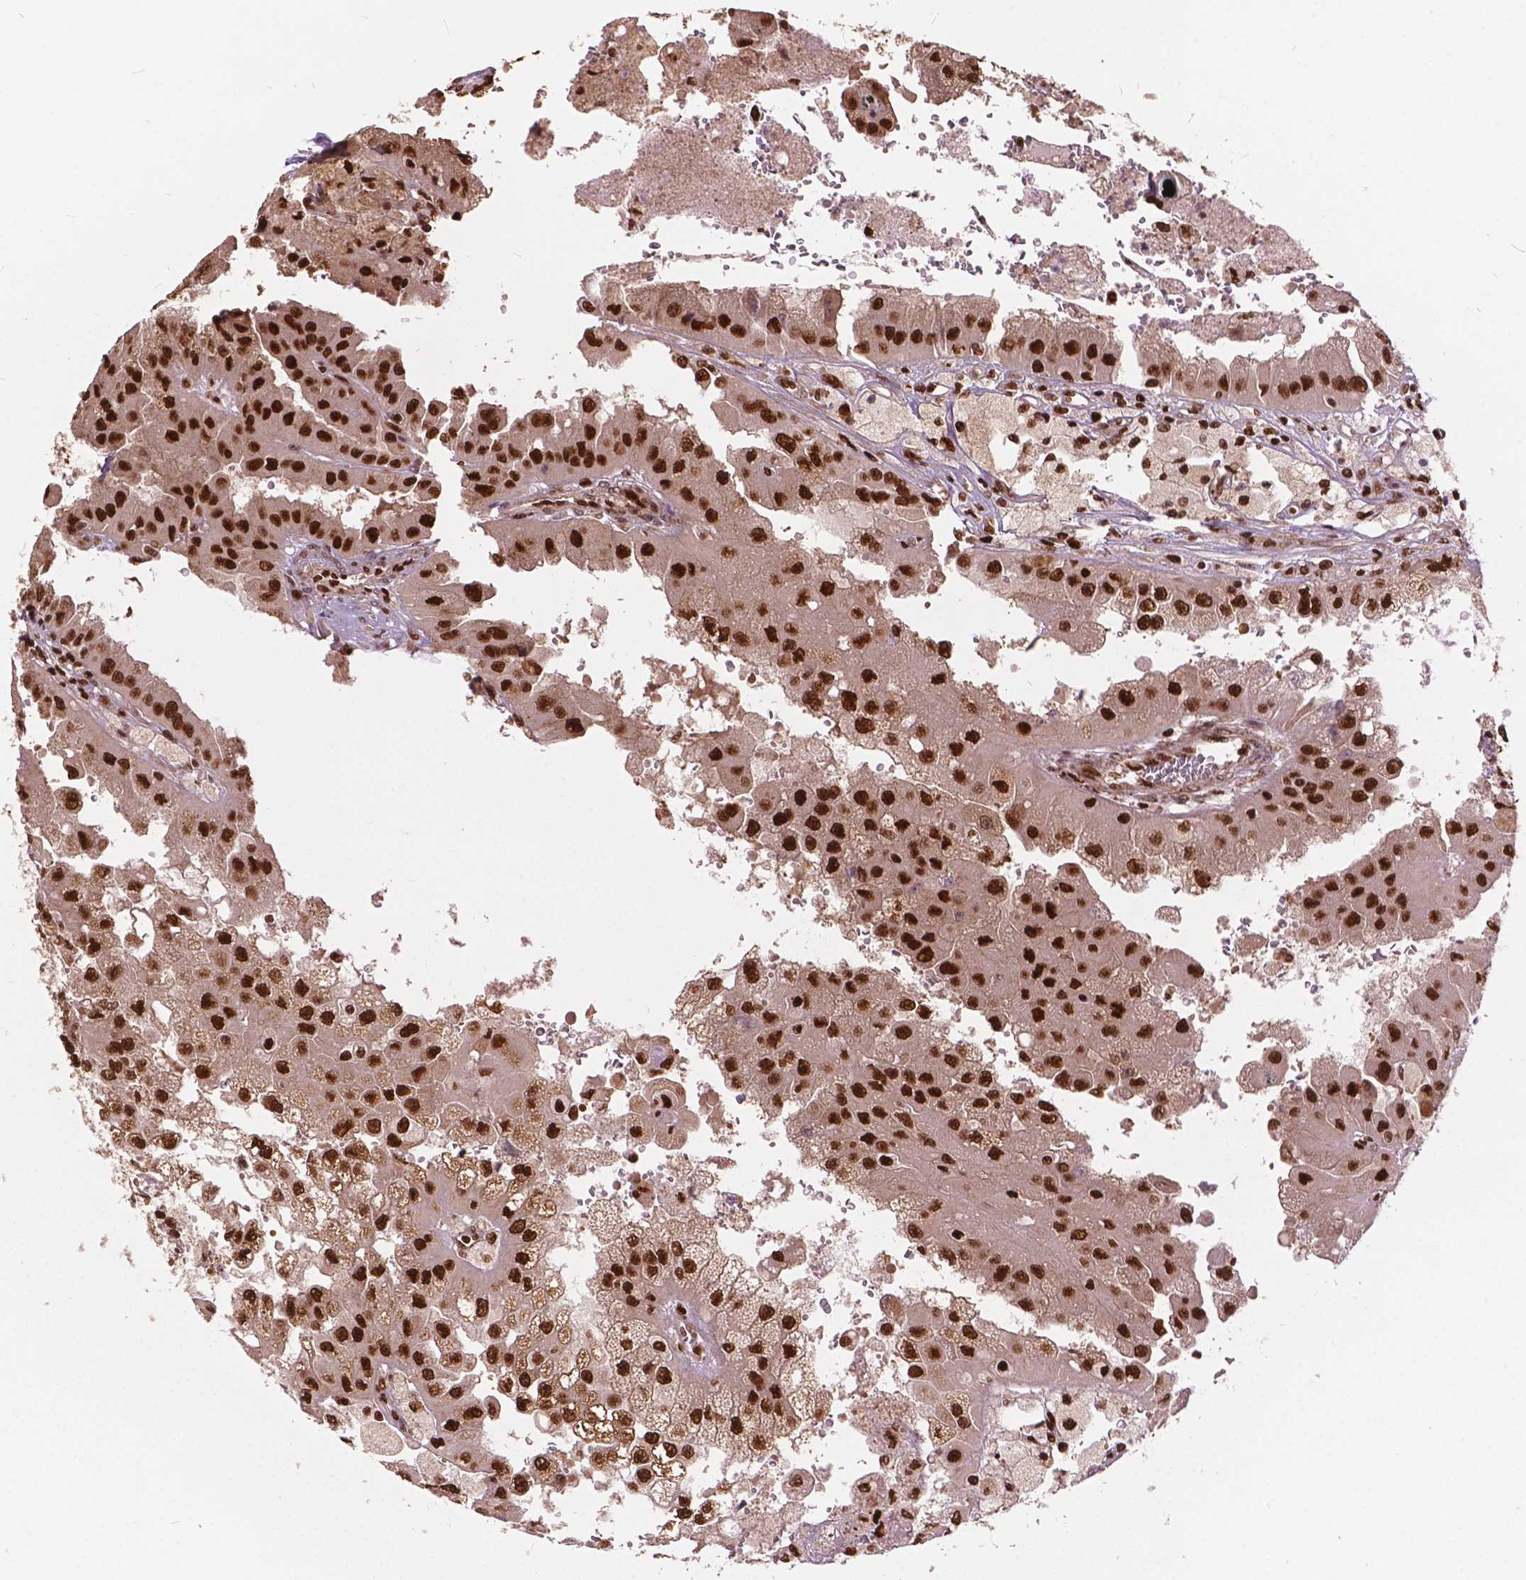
{"staining": {"intensity": "strong", "quantity": ">75%", "location": "nuclear"}, "tissue": "renal cancer", "cell_type": "Tumor cells", "image_type": "cancer", "snomed": [{"axis": "morphology", "description": "Adenocarcinoma, NOS"}, {"axis": "topography", "description": "Kidney"}], "caption": "This is a photomicrograph of IHC staining of renal cancer (adenocarcinoma), which shows strong positivity in the nuclear of tumor cells.", "gene": "ANP32B", "patient": {"sex": "male", "age": 58}}